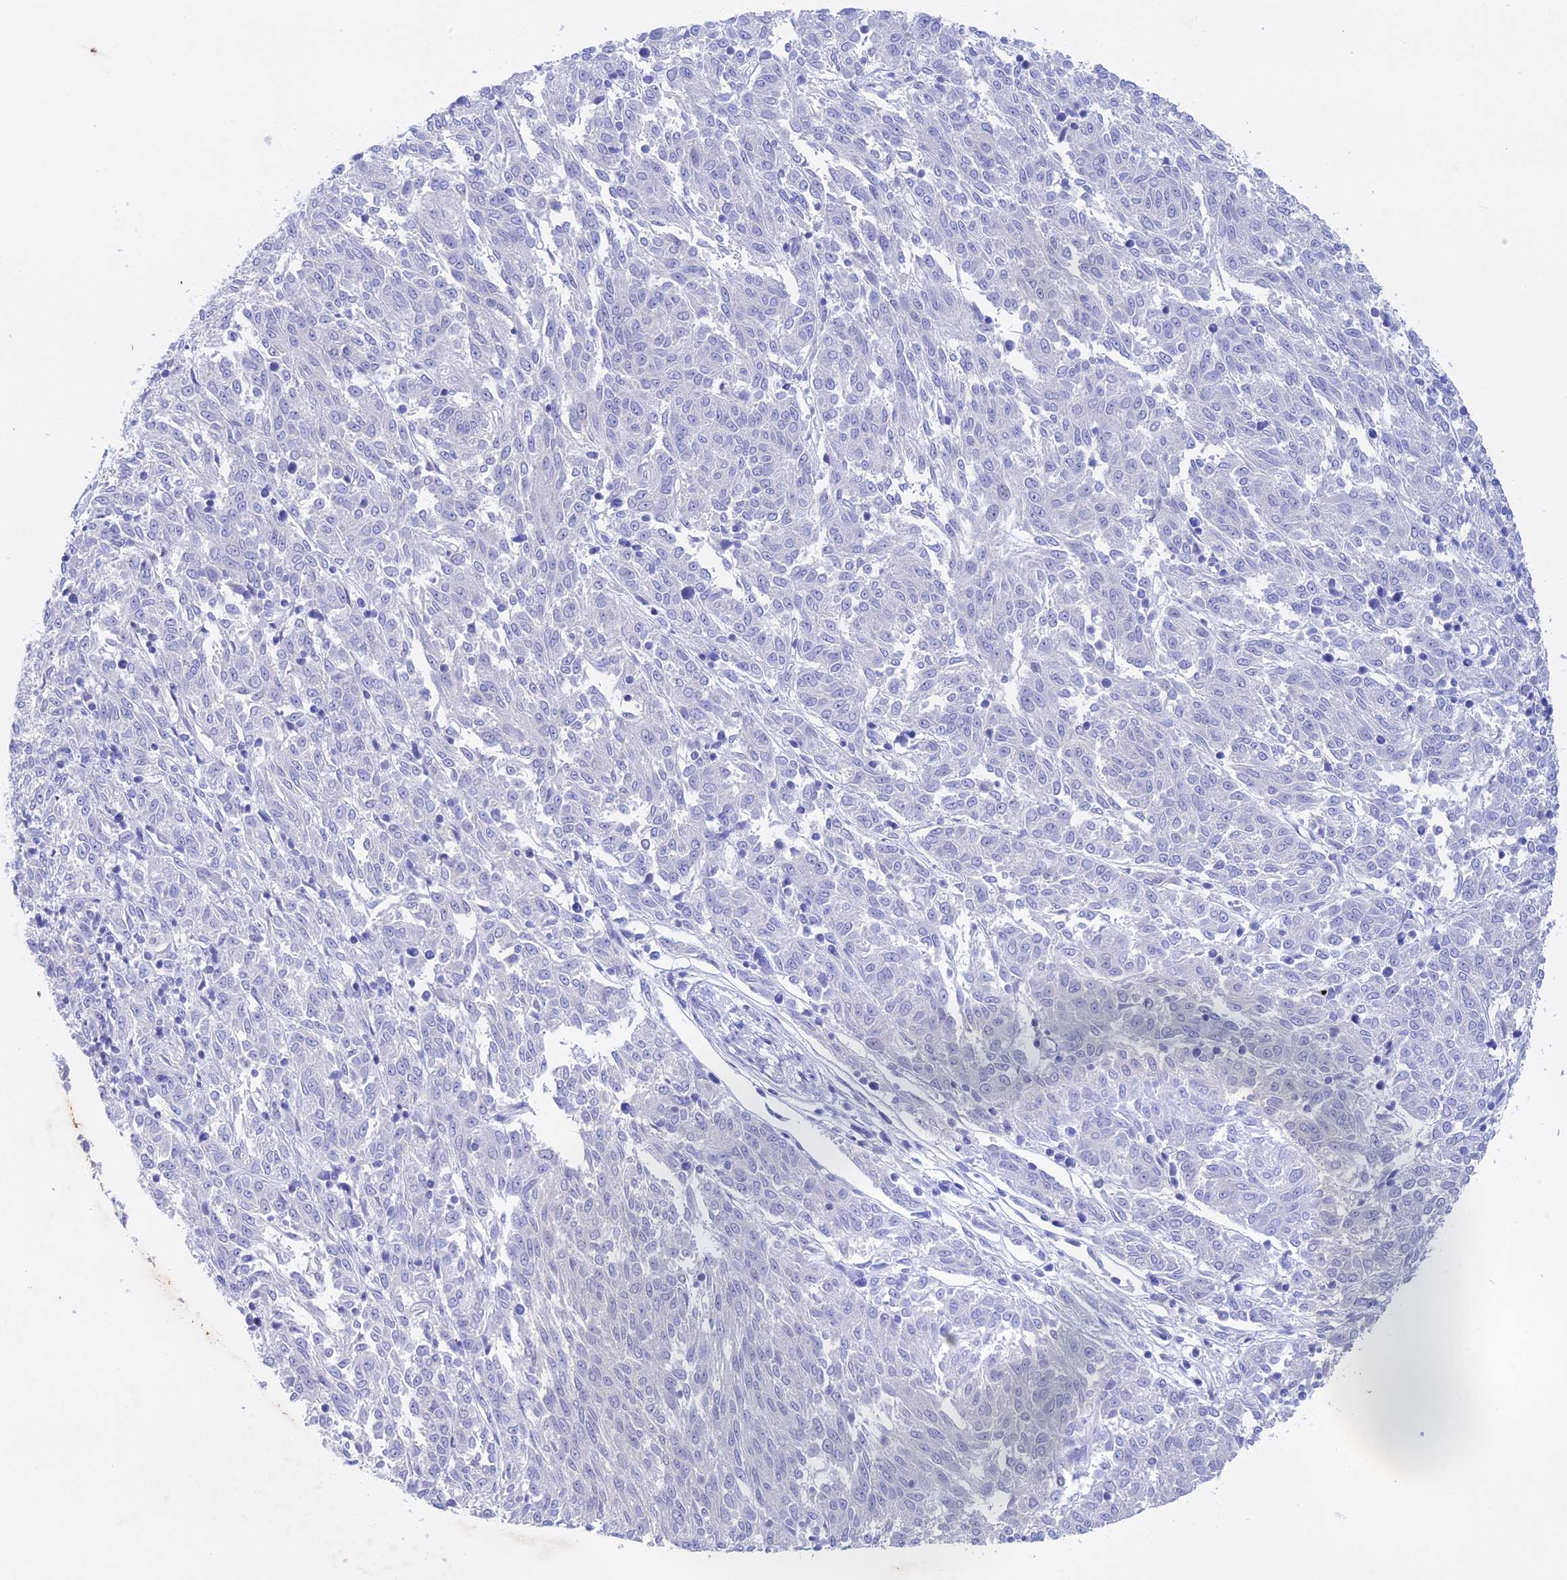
{"staining": {"intensity": "negative", "quantity": "none", "location": "none"}, "tissue": "melanoma", "cell_type": "Tumor cells", "image_type": "cancer", "snomed": [{"axis": "morphology", "description": "Malignant melanoma, NOS"}, {"axis": "topography", "description": "Skin"}], "caption": "Malignant melanoma was stained to show a protein in brown. There is no significant expression in tumor cells.", "gene": "BTBD19", "patient": {"sex": "female", "age": 72}}